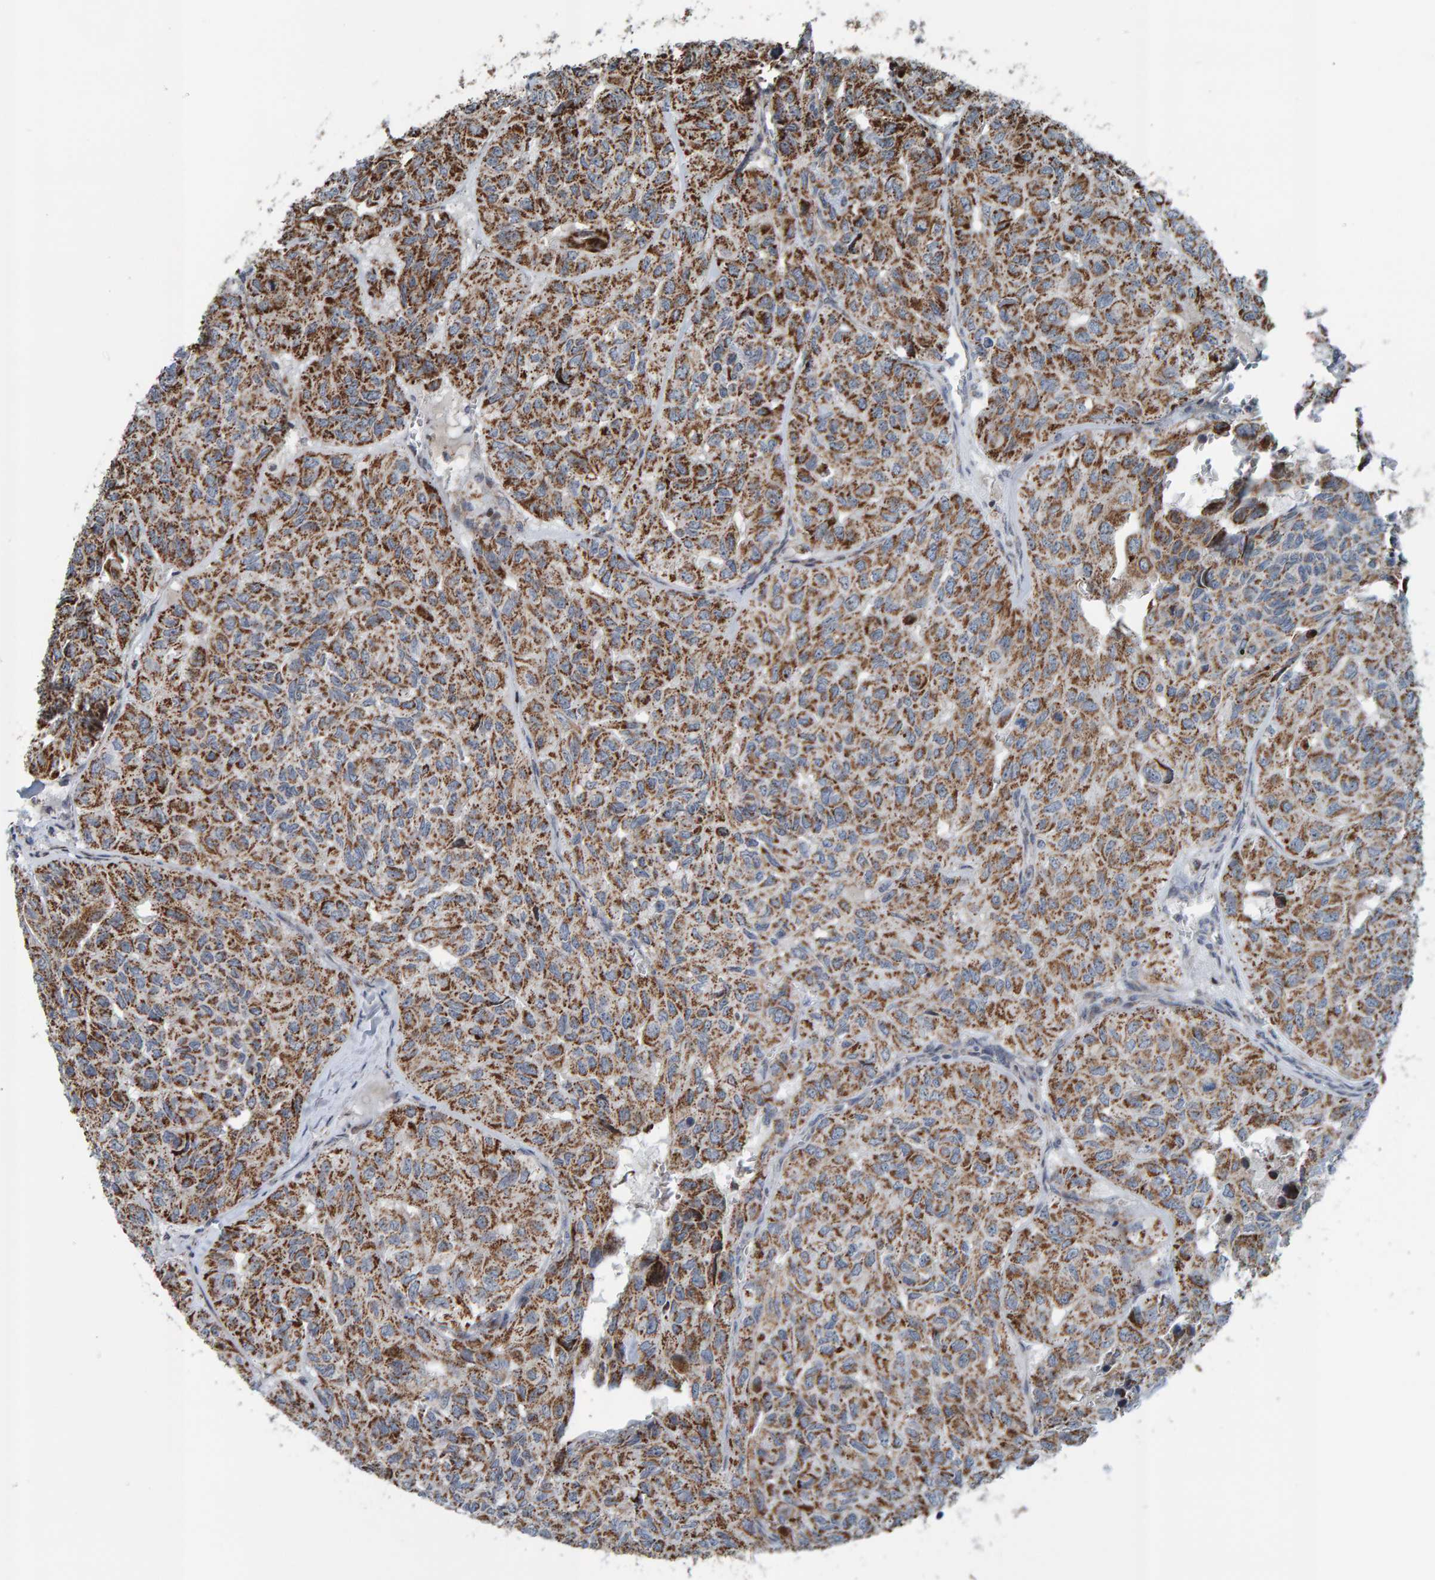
{"staining": {"intensity": "strong", "quantity": "25%-75%", "location": "cytoplasmic/membranous"}, "tissue": "head and neck cancer", "cell_type": "Tumor cells", "image_type": "cancer", "snomed": [{"axis": "morphology", "description": "Adenocarcinoma, NOS"}, {"axis": "topography", "description": "Salivary gland, NOS"}, {"axis": "topography", "description": "Head-Neck"}], "caption": "Protein expression analysis of head and neck adenocarcinoma exhibits strong cytoplasmic/membranous positivity in about 25%-75% of tumor cells.", "gene": "ZNF48", "patient": {"sex": "female", "age": 76}}